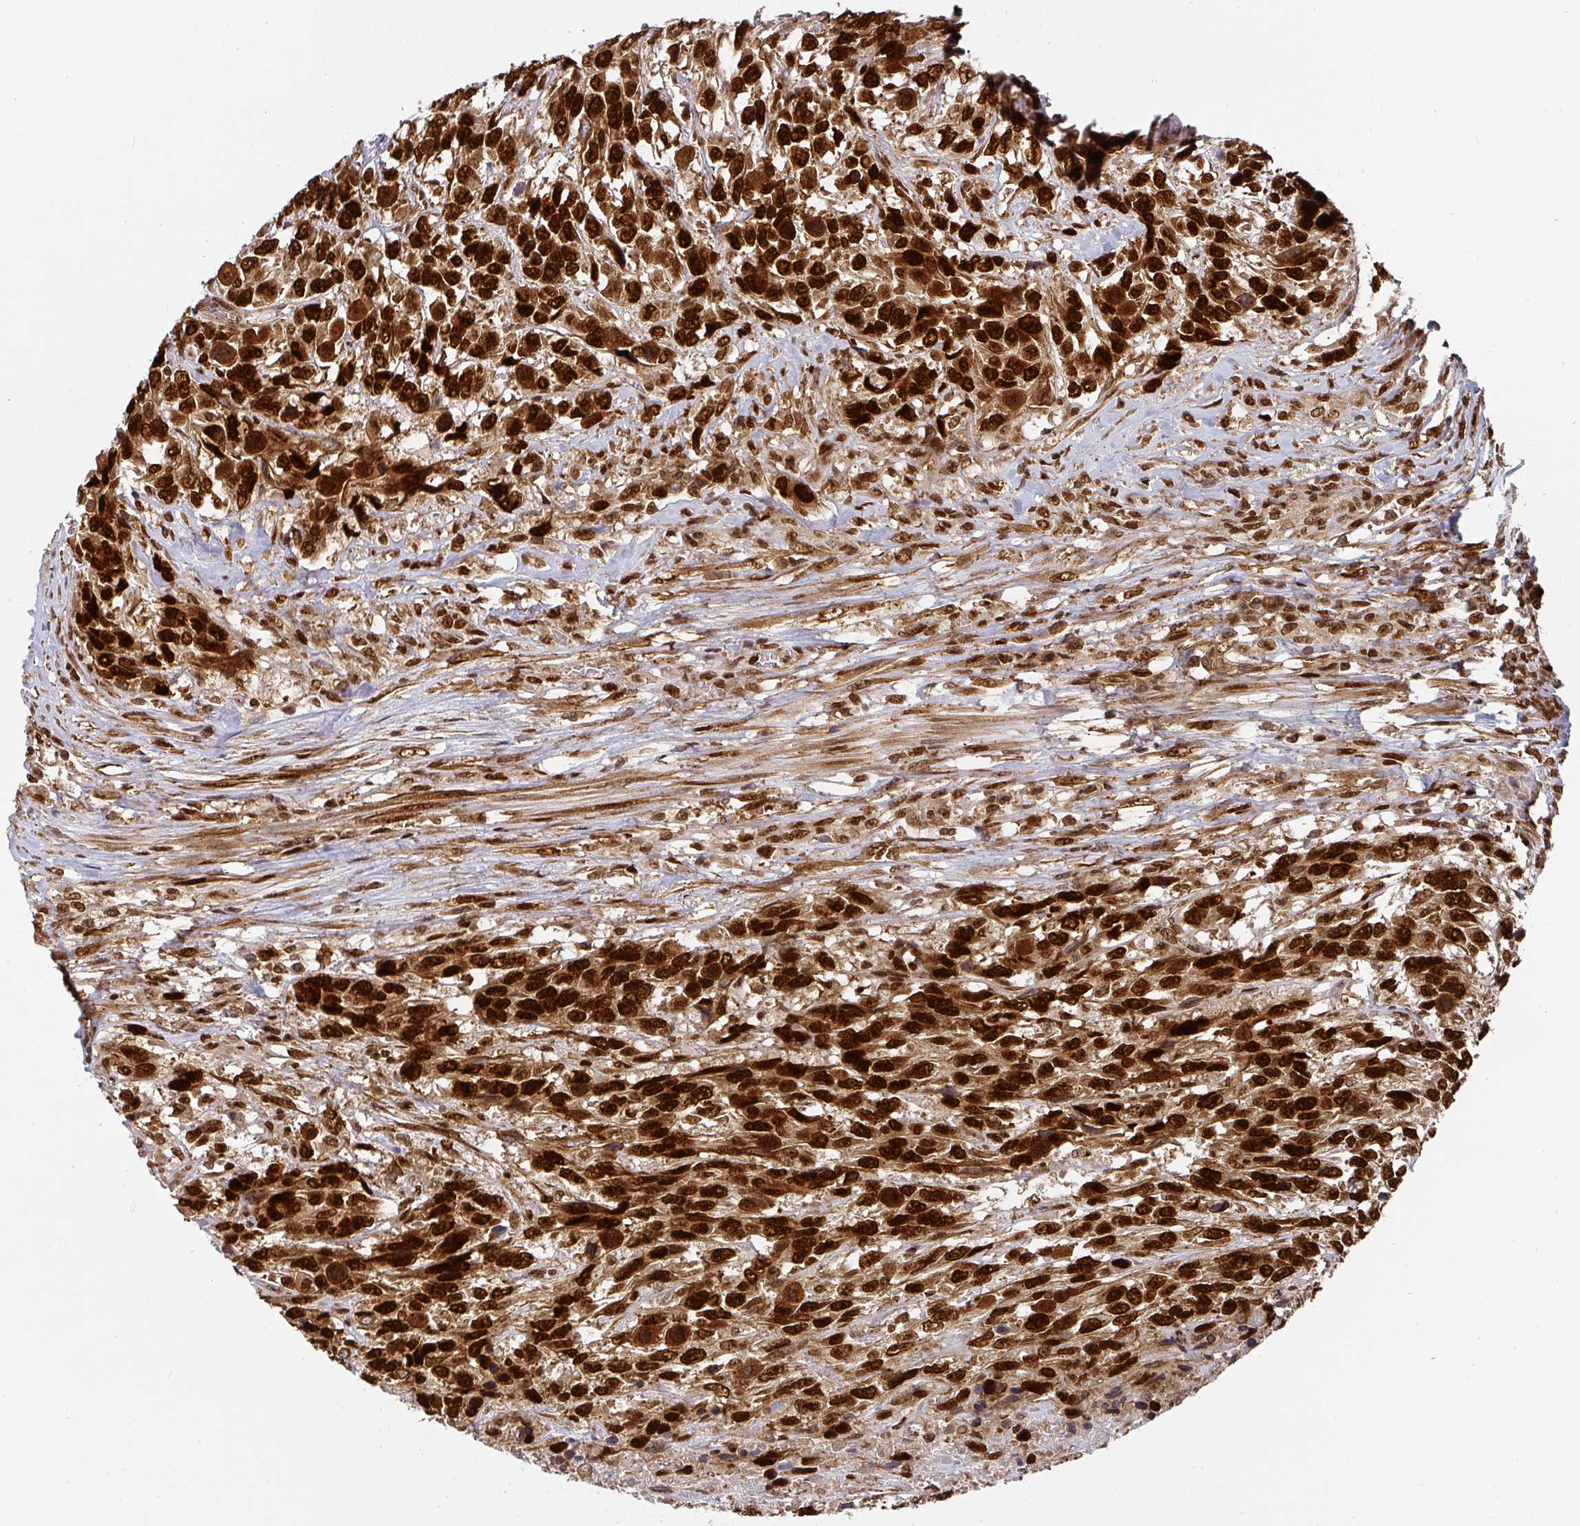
{"staining": {"intensity": "strong", "quantity": ">75%", "location": "nuclear"}, "tissue": "urothelial cancer", "cell_type": "Tumor cells", "image_type": "cancer", "snomed": [{"axis": "morphology", "description": "Urothelial carcinoma, High grade"}, {"axis": "topography", "description": "Urinary bladder"}], "caption": "Strong nuclear positivity is present in about >75% of tumor cells in urothelial cancer.", "gene": "DIDO1", "patient": {"sex": "female", "age": 70}}